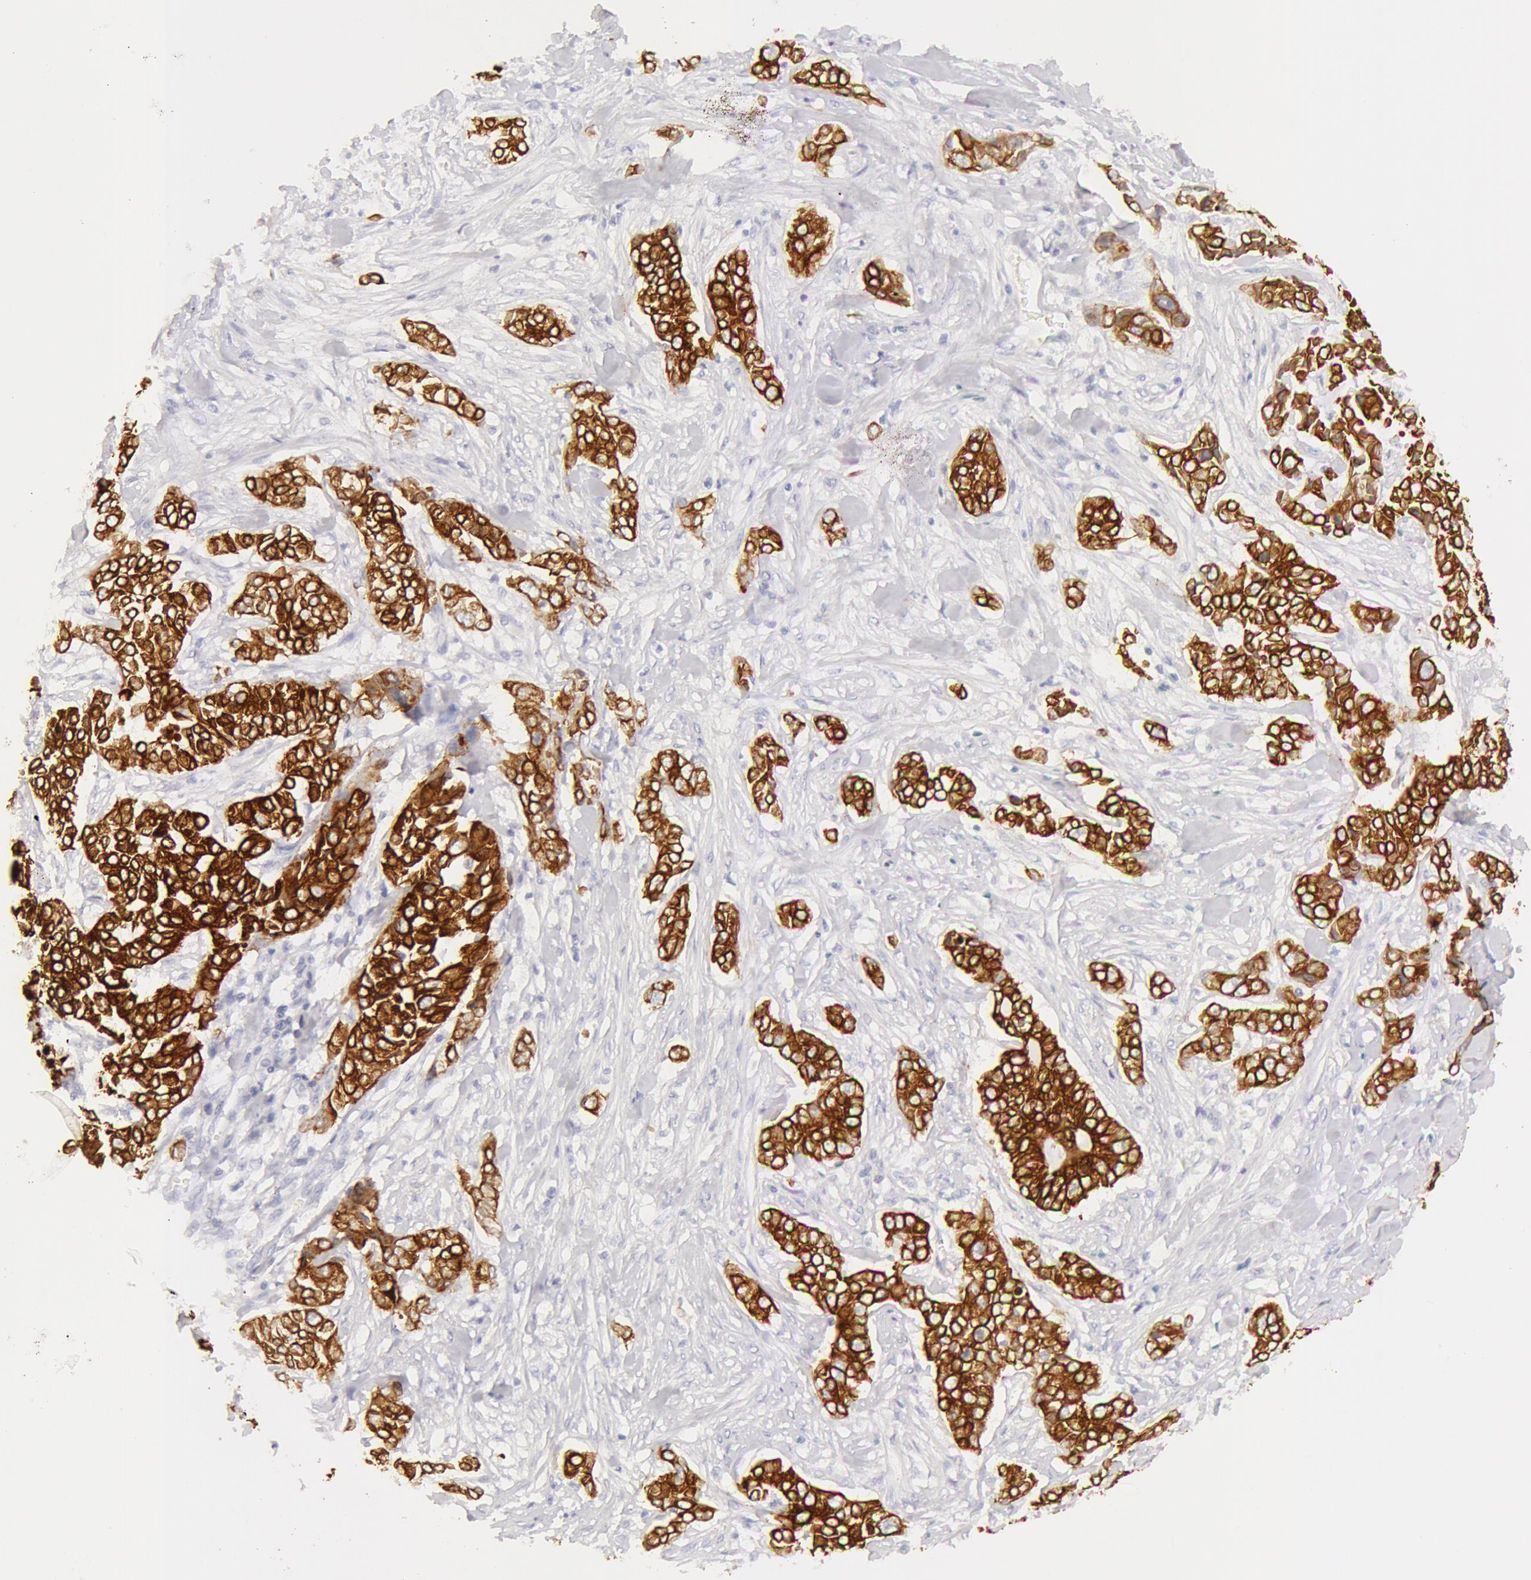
{"staining": {"intensity": "moderate", "quantity": ">75%", "location": "cytoplasmic/membranous"}, "tissue": "pancreatic cancer", "cell_type": "Tumor cells", "image_type": "cancer", "snomed": [{"axis": "morphology", "description": "Adenocarcinoma, NOS"}, {"axis": "topography", "description": "Pancreas"}], "caption": "Immunohistochemistry (IHC) of pancreatic cancer shows medium levels of moderate cytoplasmic/membranous staining in about >75% of tumor cells.", "gene": "KRT8", "patient": {"sex": "female", "age": 52}}